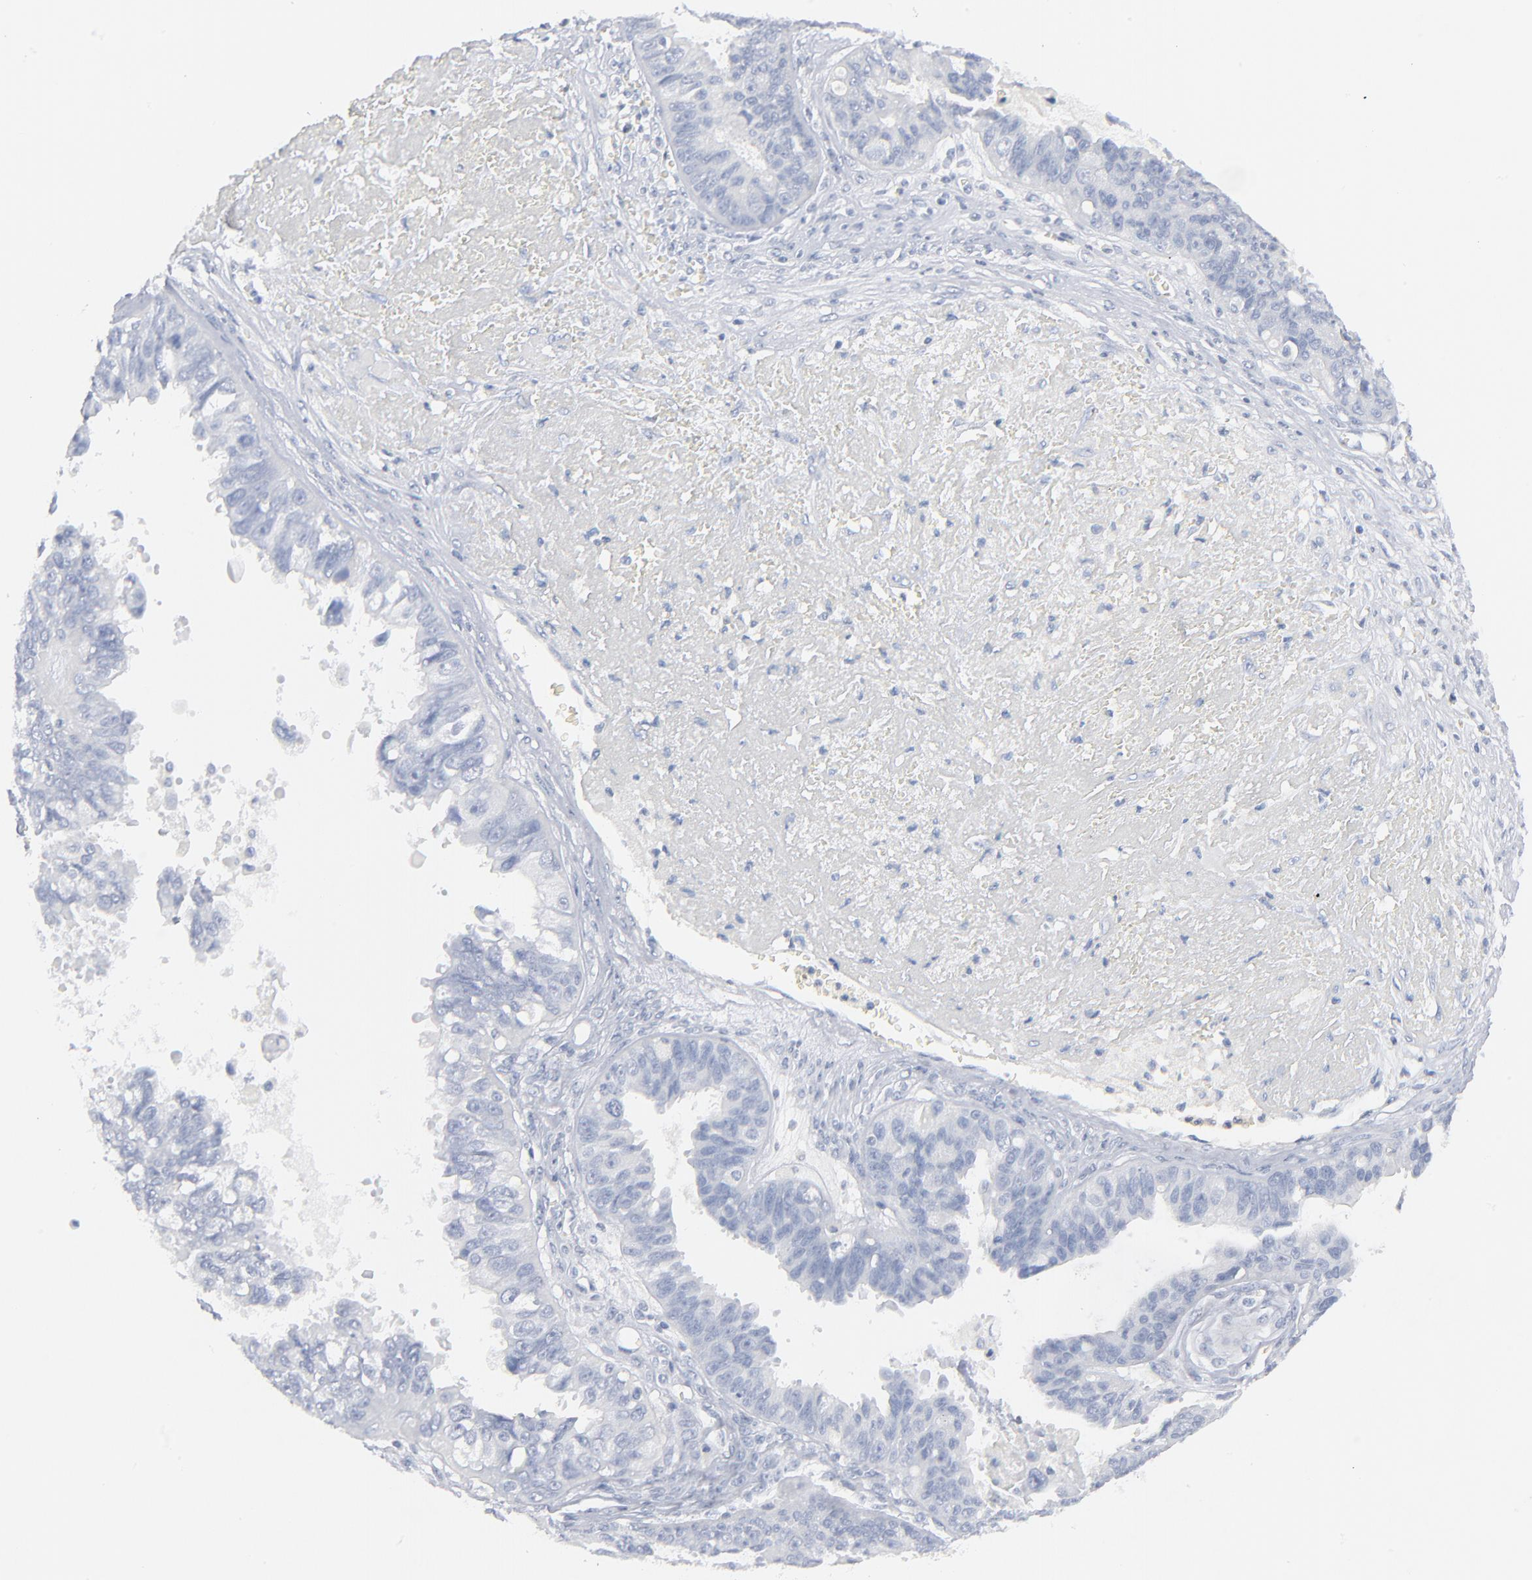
{"staining": {"intensity": "negative", "quantity": "none", "location": "none"}, "tissue": "ovarian cancer", "cell_type": "Tumor cells", "image_type": "cancer", "snomed": [{"axis": "morphology", "description": "Carcinoma, endometroid"}, {"axis": "topography", "description": "Ovary"}], "caption": "Immunohistochemistry of human ovarian cancer shows no staining in tumor cells.", "gene": "PTK2B", "patient": {"sex": "female", "age": 85}}